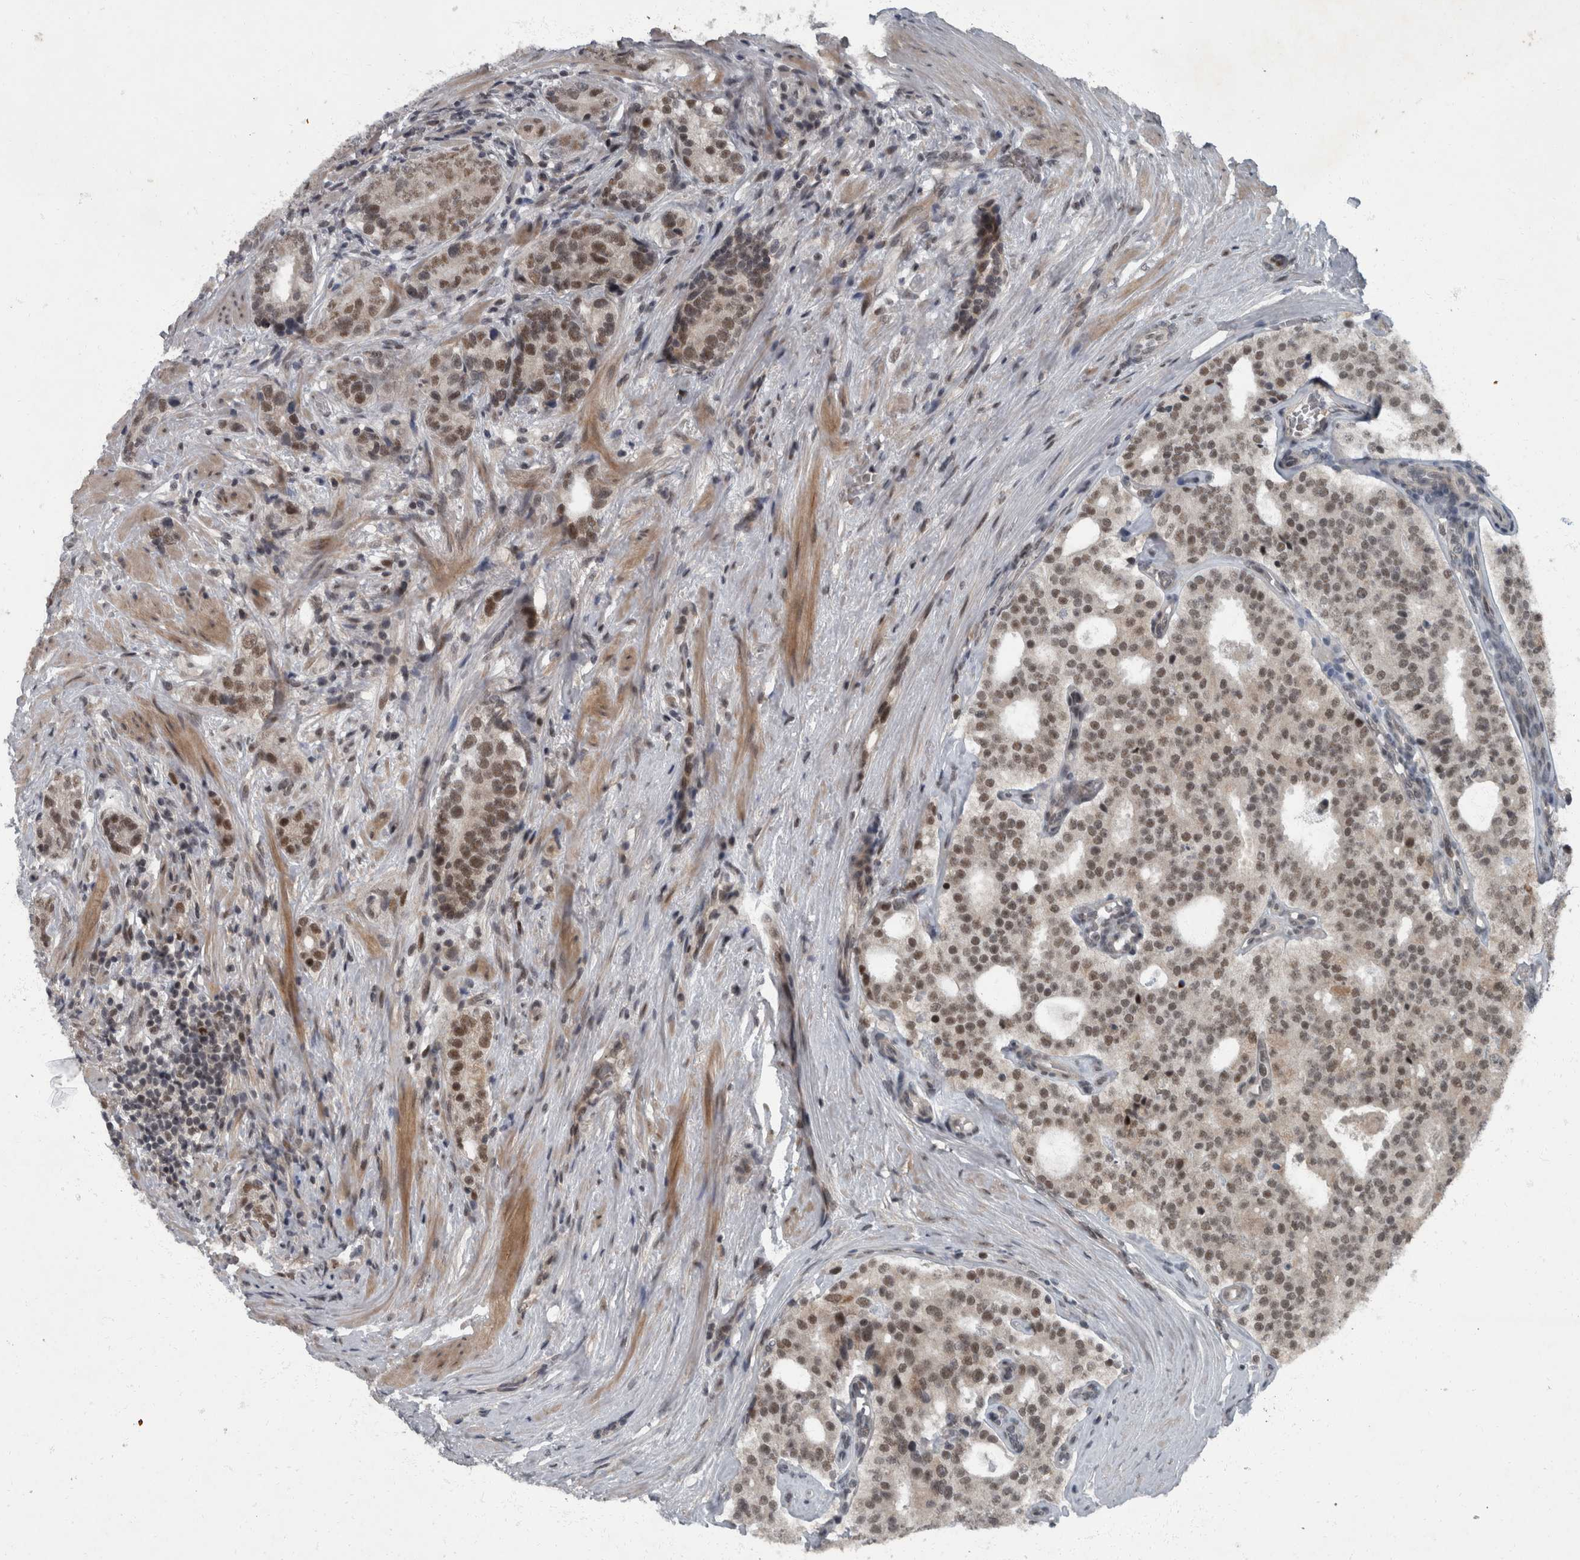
{"staining": {"intensity": "moderate", "quantity": ">75%", "location": "nuclear"}, "tissue": "prostate cancer", "cell_type": "Tumor cells", "image_type": "cancer", "snomed": [{"axis": "morphology", "description": "Adenocarcinoma, High grade"}, {"axis": "topography", "description": "Prostate"}], "caption": "Adenocarcinoma (high-grade) (prostate) stained with DAB (3,3'-diaminobenzidine) IHC shows medium levels of moderate nuclear expression in approximately >75% of tumor cells.", "gene": "WDR33", "patient": {"sex": "male", "age": 56}}